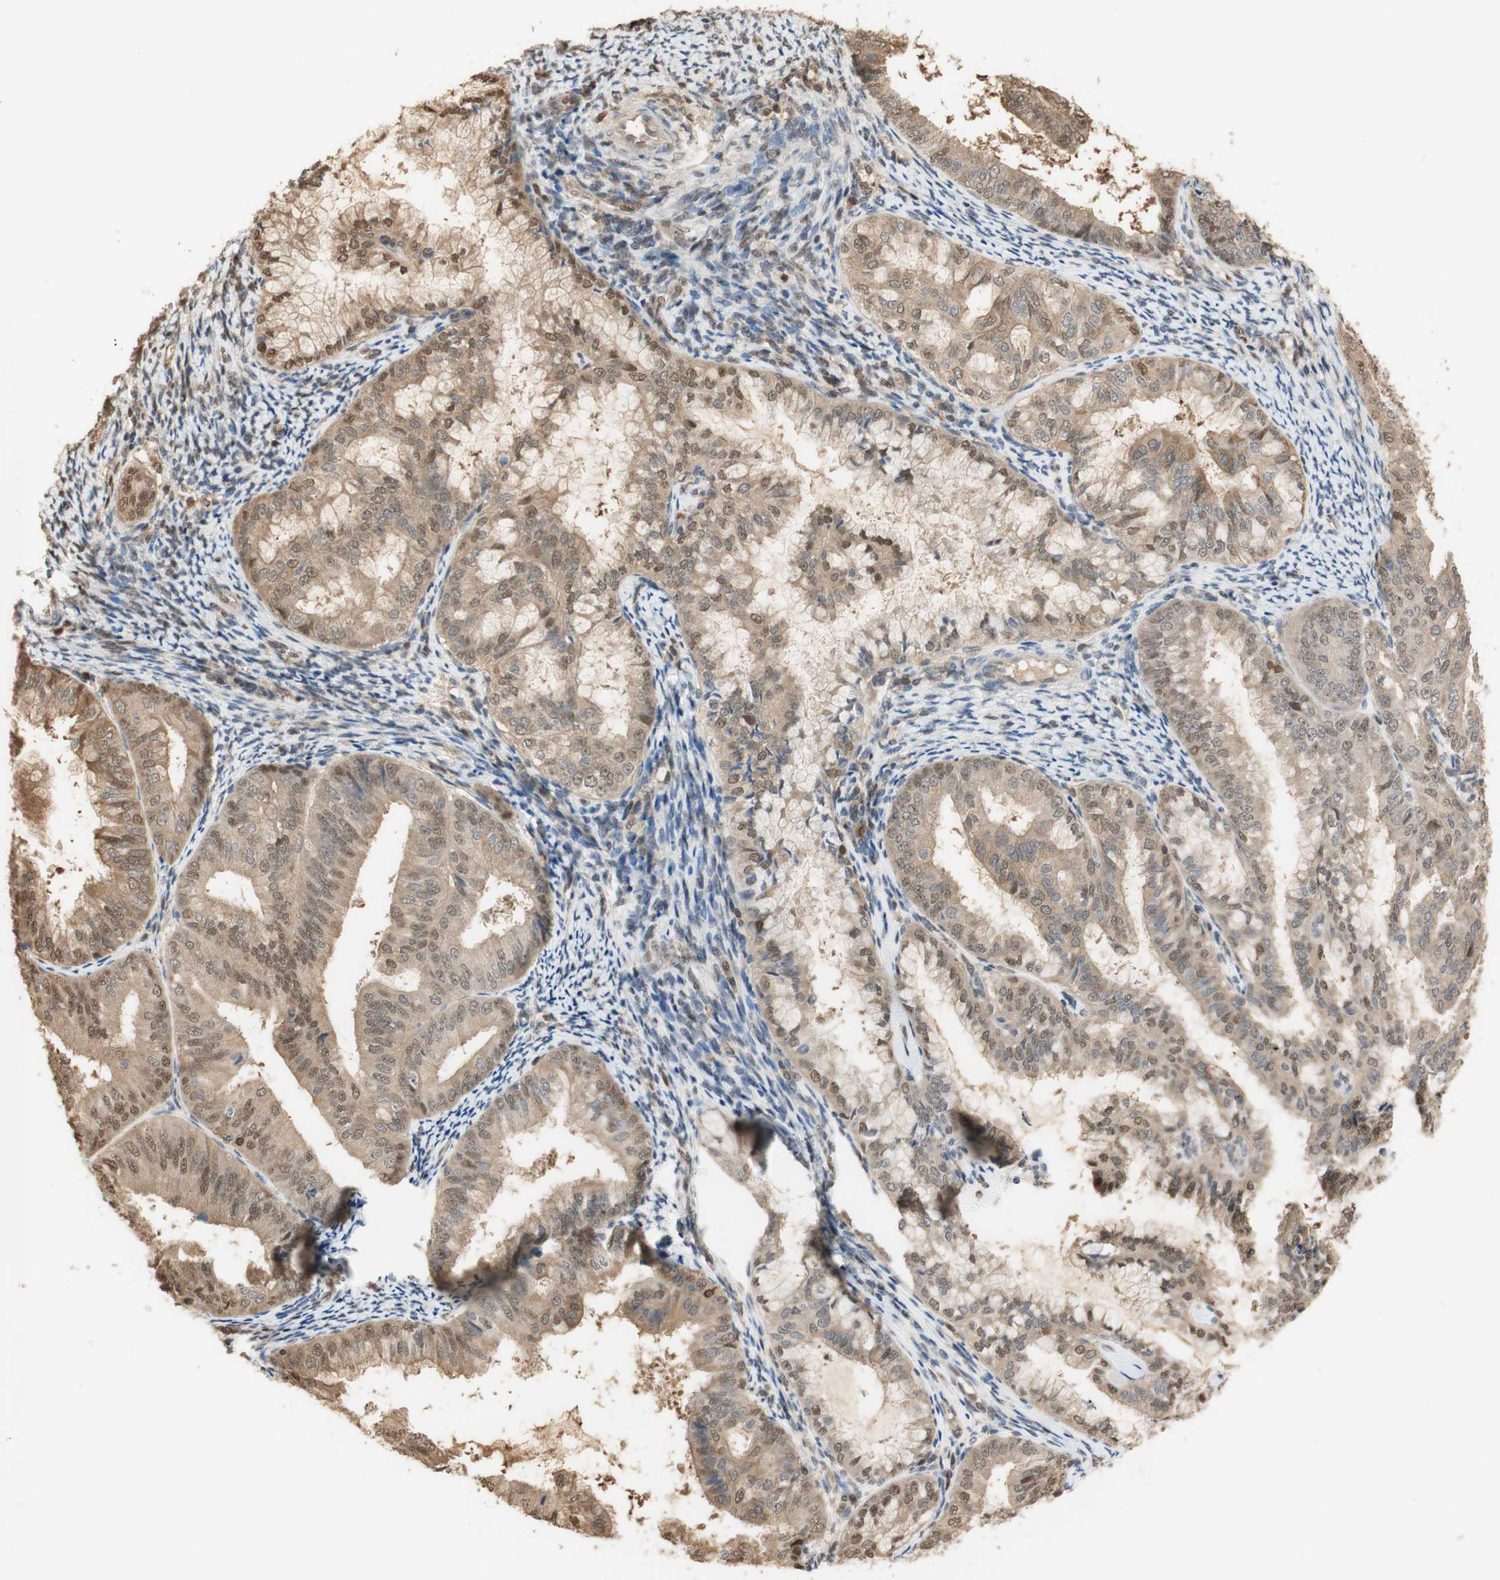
{"staining": {"intensity": "moderate", "quantity": ">75%", "location": "cytoplasmic/membranous,nuclear"}, "tissue": "endometrial cancer", "cell_type": "Tumor cells", "image_type": "cancer", "snomed": [{"axis": "morphology", "description": "Adenocarcinoma, NOS"}, {"axis": "topography", "description": "Endometrium"}], "caption": "Immunohistochemistry histopathology image of human endometrial adenocarcinoma stained for a protein (brown), which shows medium levels of moderate cytoplasmic/membranous and nuclear expression in about >75% of tumor cells.", "gene": "NAP1L4", "patient": {"sex": "female", "age": 63}}